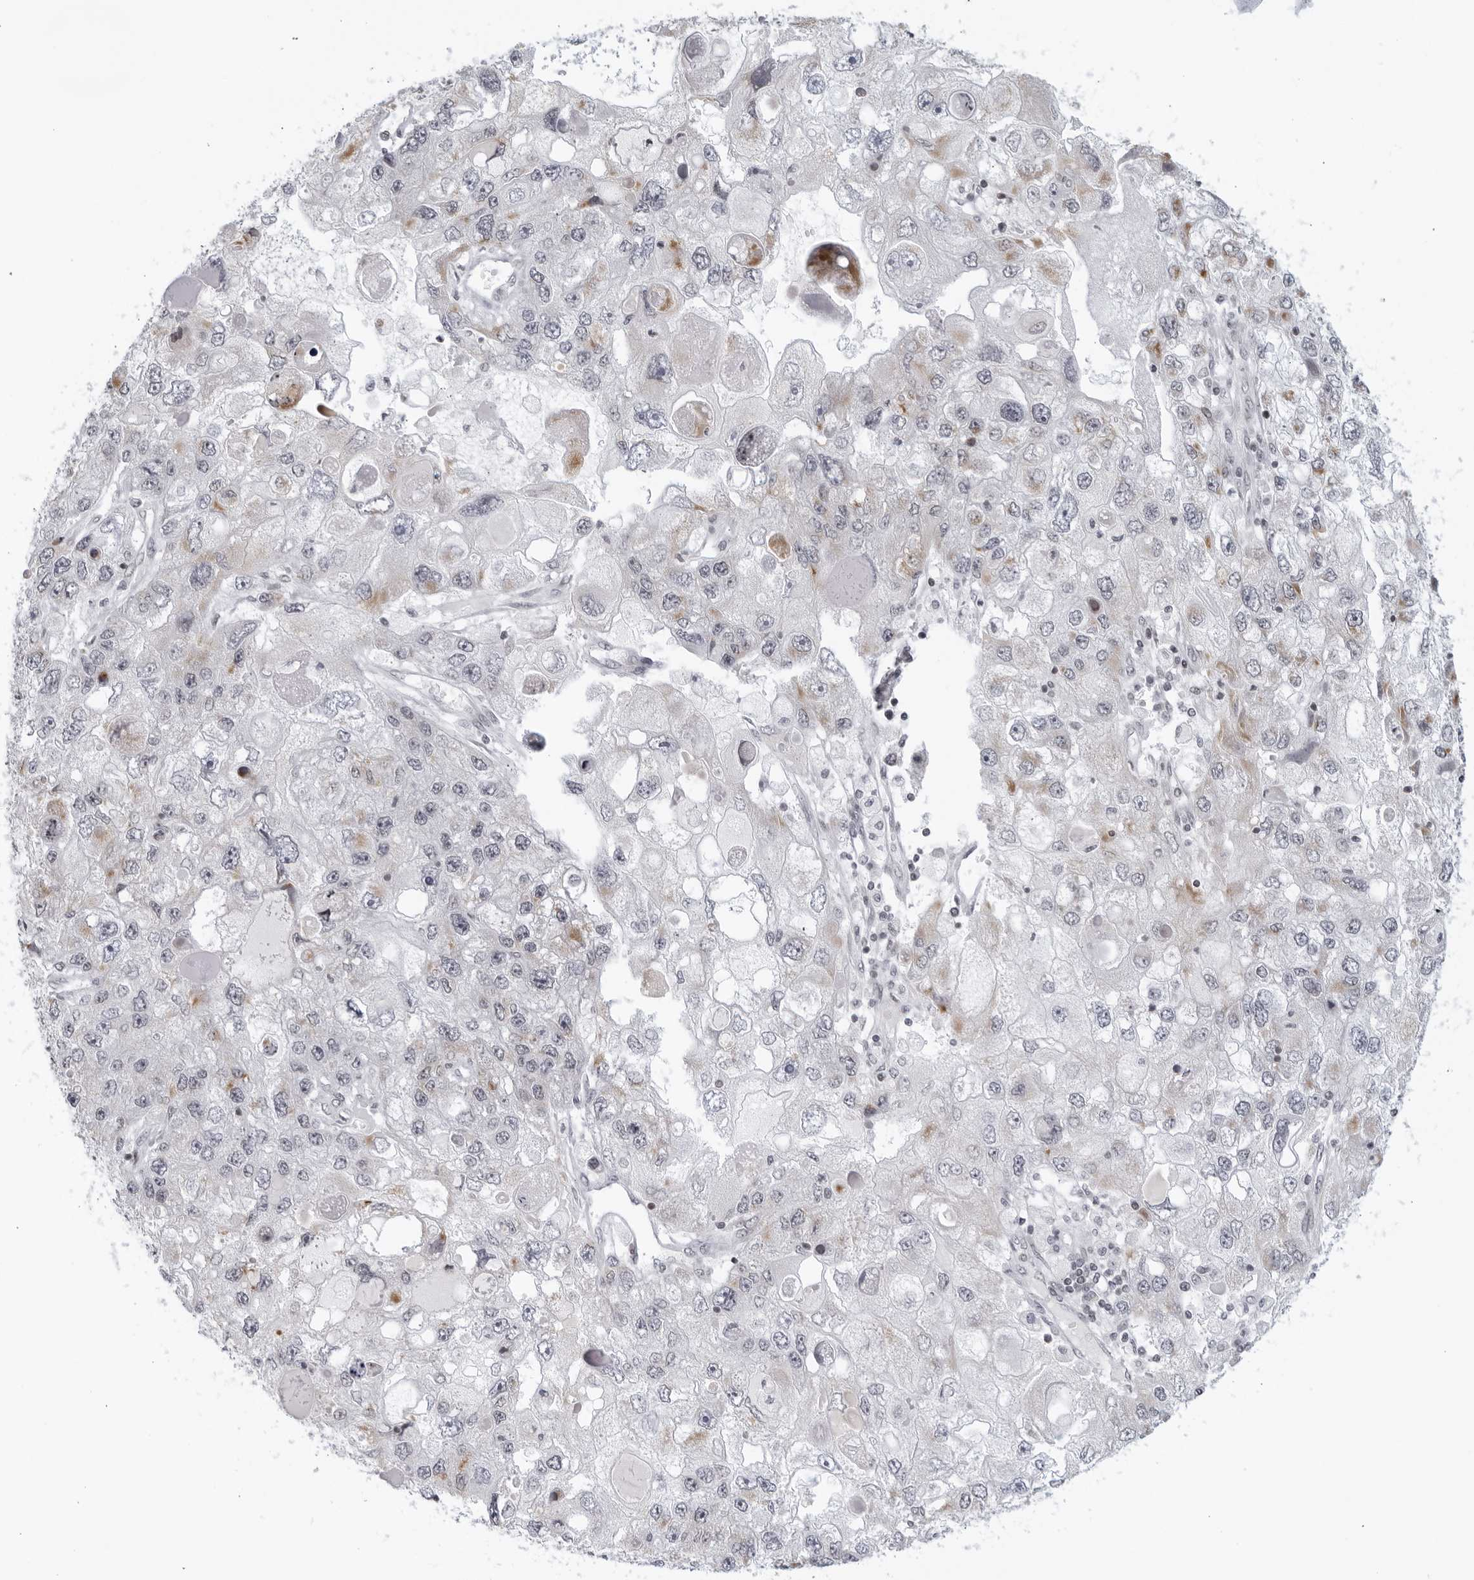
{"staining": {"intensity": "moderate", "quantity": "<25%", "location": "cytoplasmic/membranous"}, "tissue": "endometrial cancer", "cell_type": "Tumor cells", "image_type": "cancer", "snomed": [{"axis": "morphology", "description": "Adenocarcinoma, NOS"}, {"axis": "topography", "description": "Endometrium"}], "caption": "Immunohistochemistry (IHC) (DAB) staining of human endometrial cancer shows moderate cytoplasmic/membranous protein positivity in approximately <25% of tumor cells.", "gene": "RAB11FIP3", "patient": {"sex": "female", "age": 49}}